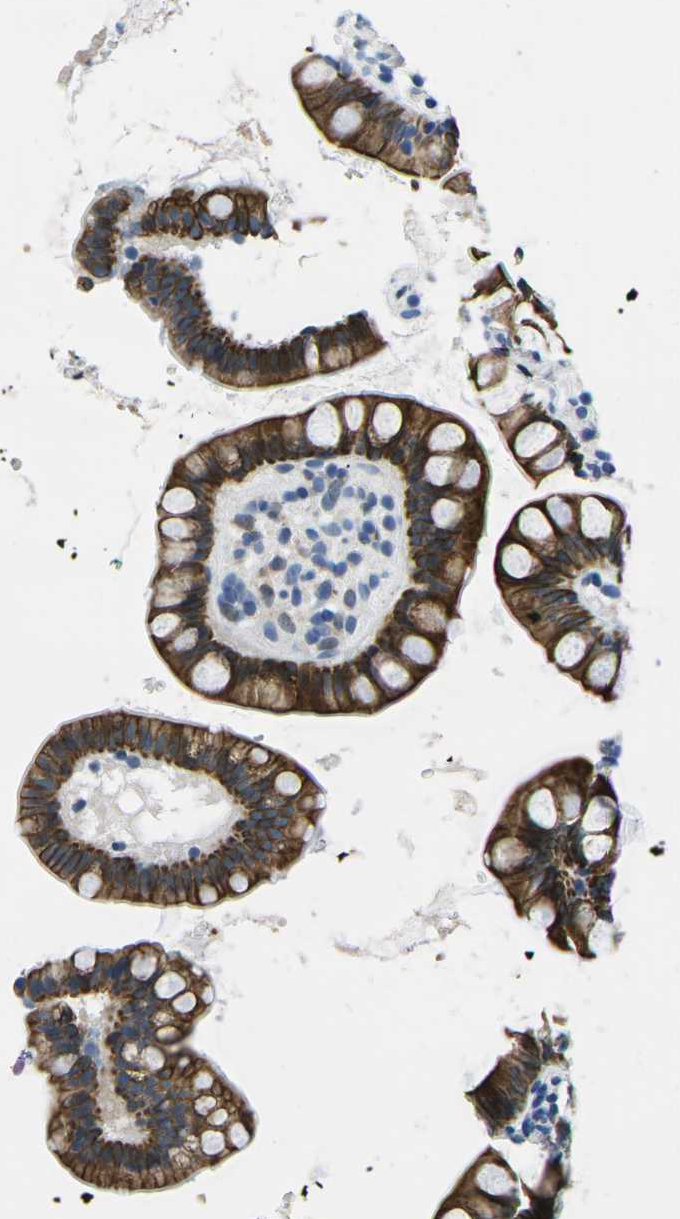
{"staining": {"intensity": "moderate", "quantity": ">75%", "location": "cytoplasmic/membranous"}, "tissue": "small intestine", "cell_type": "Glandular cells", "image_type": "normal", "snomed": [{"axis": "morphology", "description": "Normal tissue, NOS"}, {"axis": "topography", "description": "Small intestine"}], "caption": "Small intestine stained with IHC exhibits moderate cytoplasmic/membranous expression in approximately >75% of glandular cells.", "gene": "TM6SF1", "patient": {"sex": "female", "age": 84}}